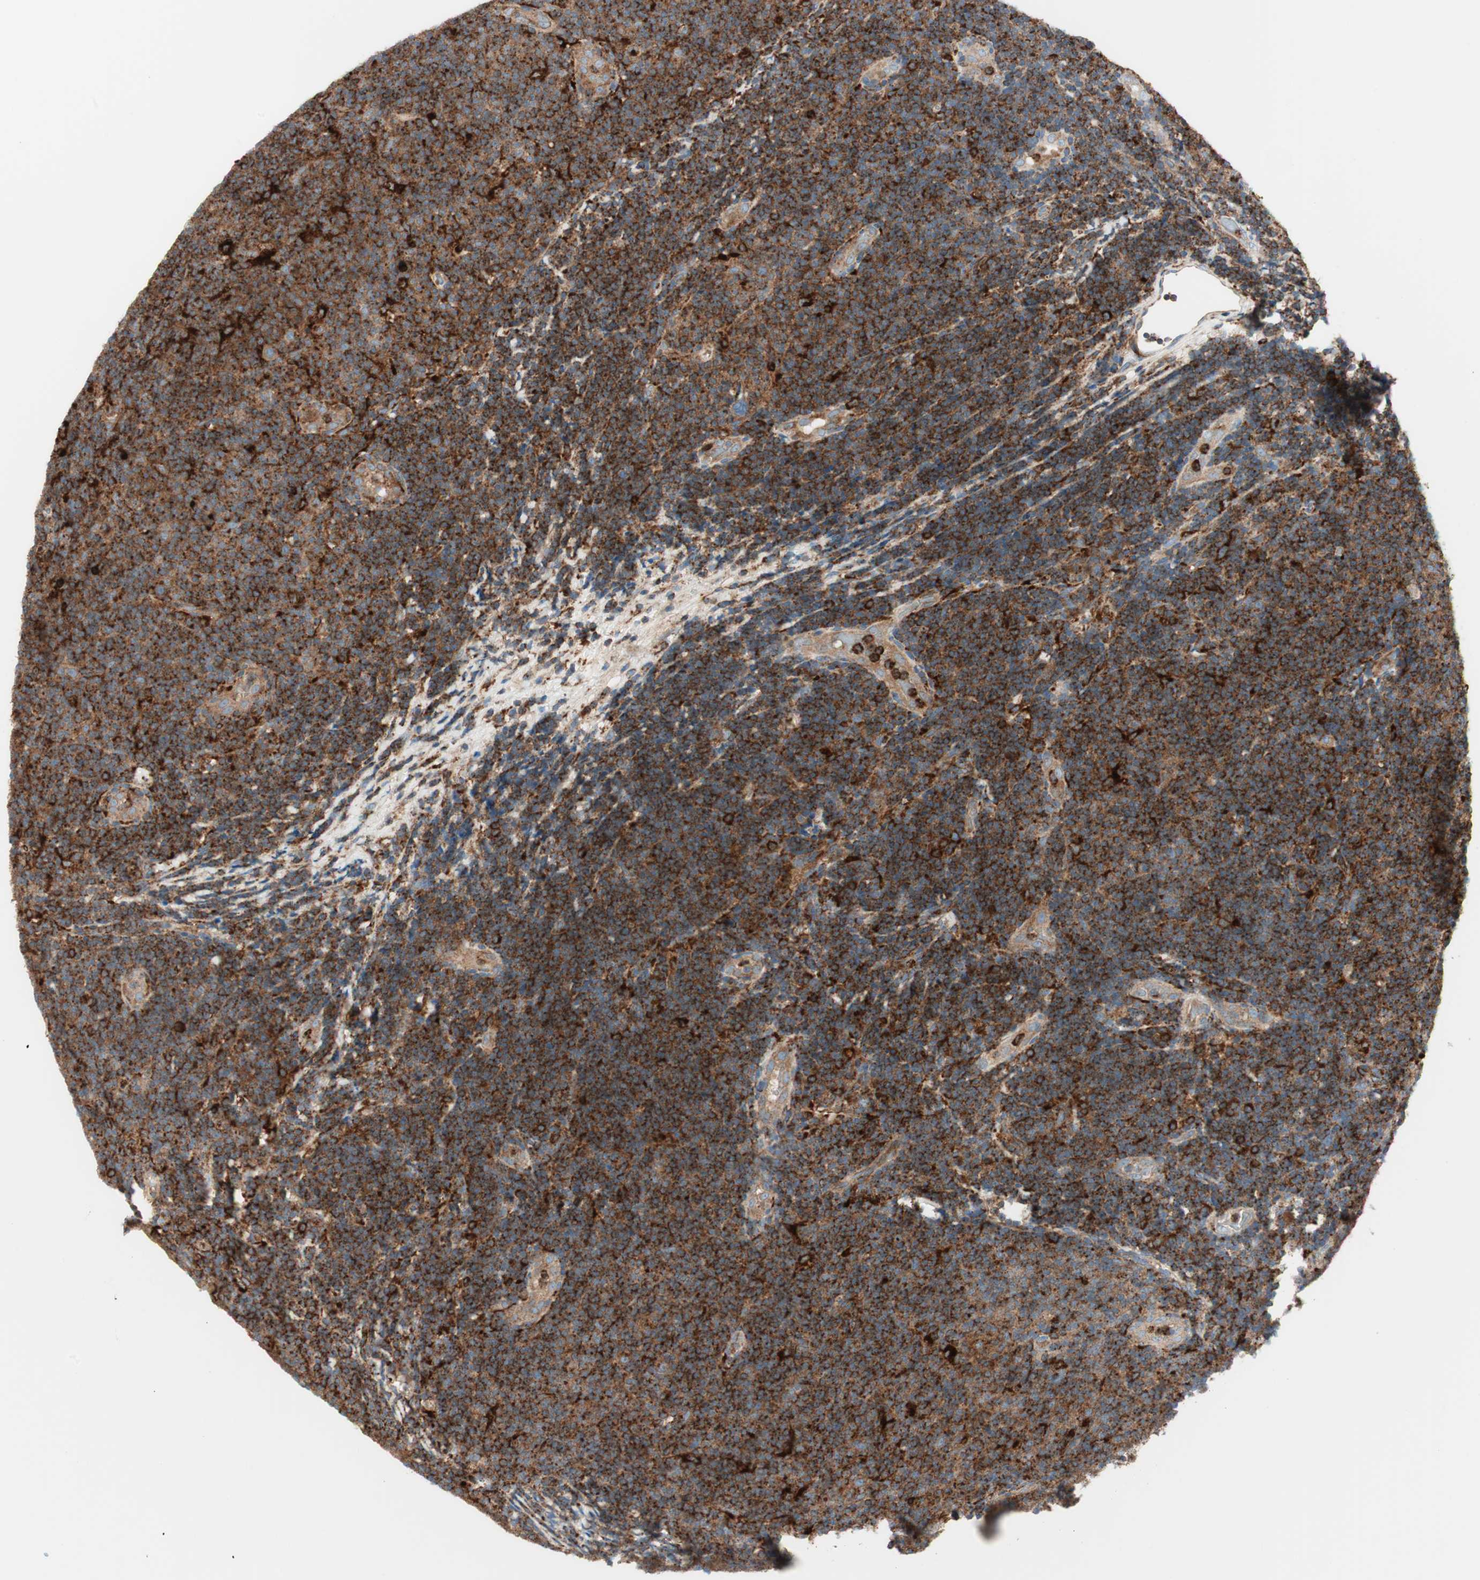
{"staining": {"intensity": "strong", "quantity": "25%-75%", "location": "cytoplasmic/membranous"}, "tissue": "lymphoma", "cell_type": "Tumor cells", "image_type": "cancer", "snomed": [{"axis": "morphology", "description": "Malignant lymphoma, non-Hodgkin's type, Low grade"}, {"axis": "topography", "description": "Lymph node"}], "caption": "The histopathology image demonstrates a brown stain indicating the presence of a protein in the cytoplasmic/membranous of tumor cells in malignant lymphoma, non-Hodgkin's type (low-grade).", "gene": "ATP6V1G1", "patient": {"sex": "male", "age": 83}}